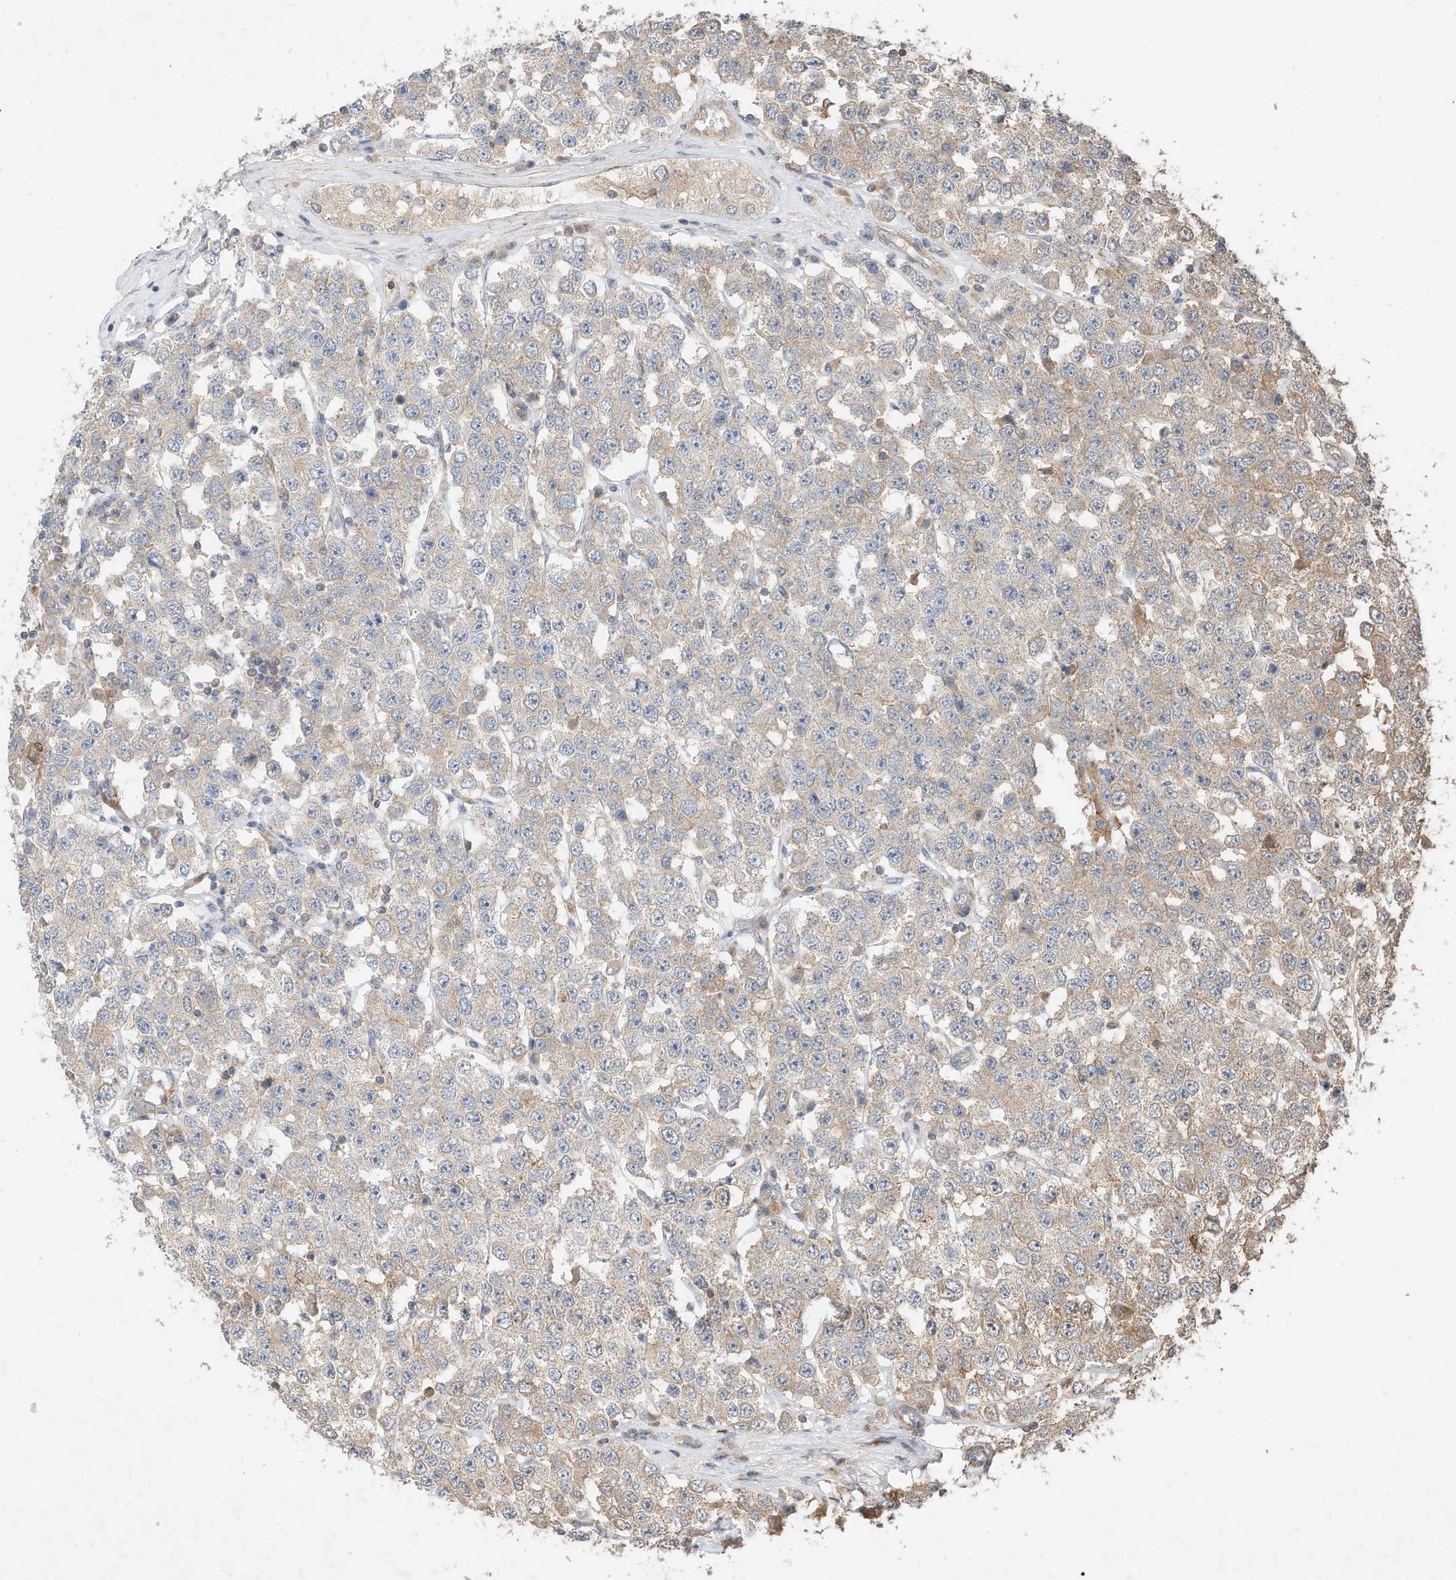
{"staining": {"intensity": "weak", "quantity": "<25%", "location": "cytoplasmic/membranous"}, "tissue": "testis cancer", "cell_type": "Tumor cells", "image_type": "cancer", "snomed": [{"axis": "morphology", "description": "Seminoma, NOS"}, {"axis": "topography", "description": "Testis"}], "caption": "There is no significant positivity in tumor cells of testis seminoma. (Immunohistochemistry (ihc), brightfield microscopy, high magnification).", "gene": "CPAMD8", "patient": {"sex": "male", "age": 28}}